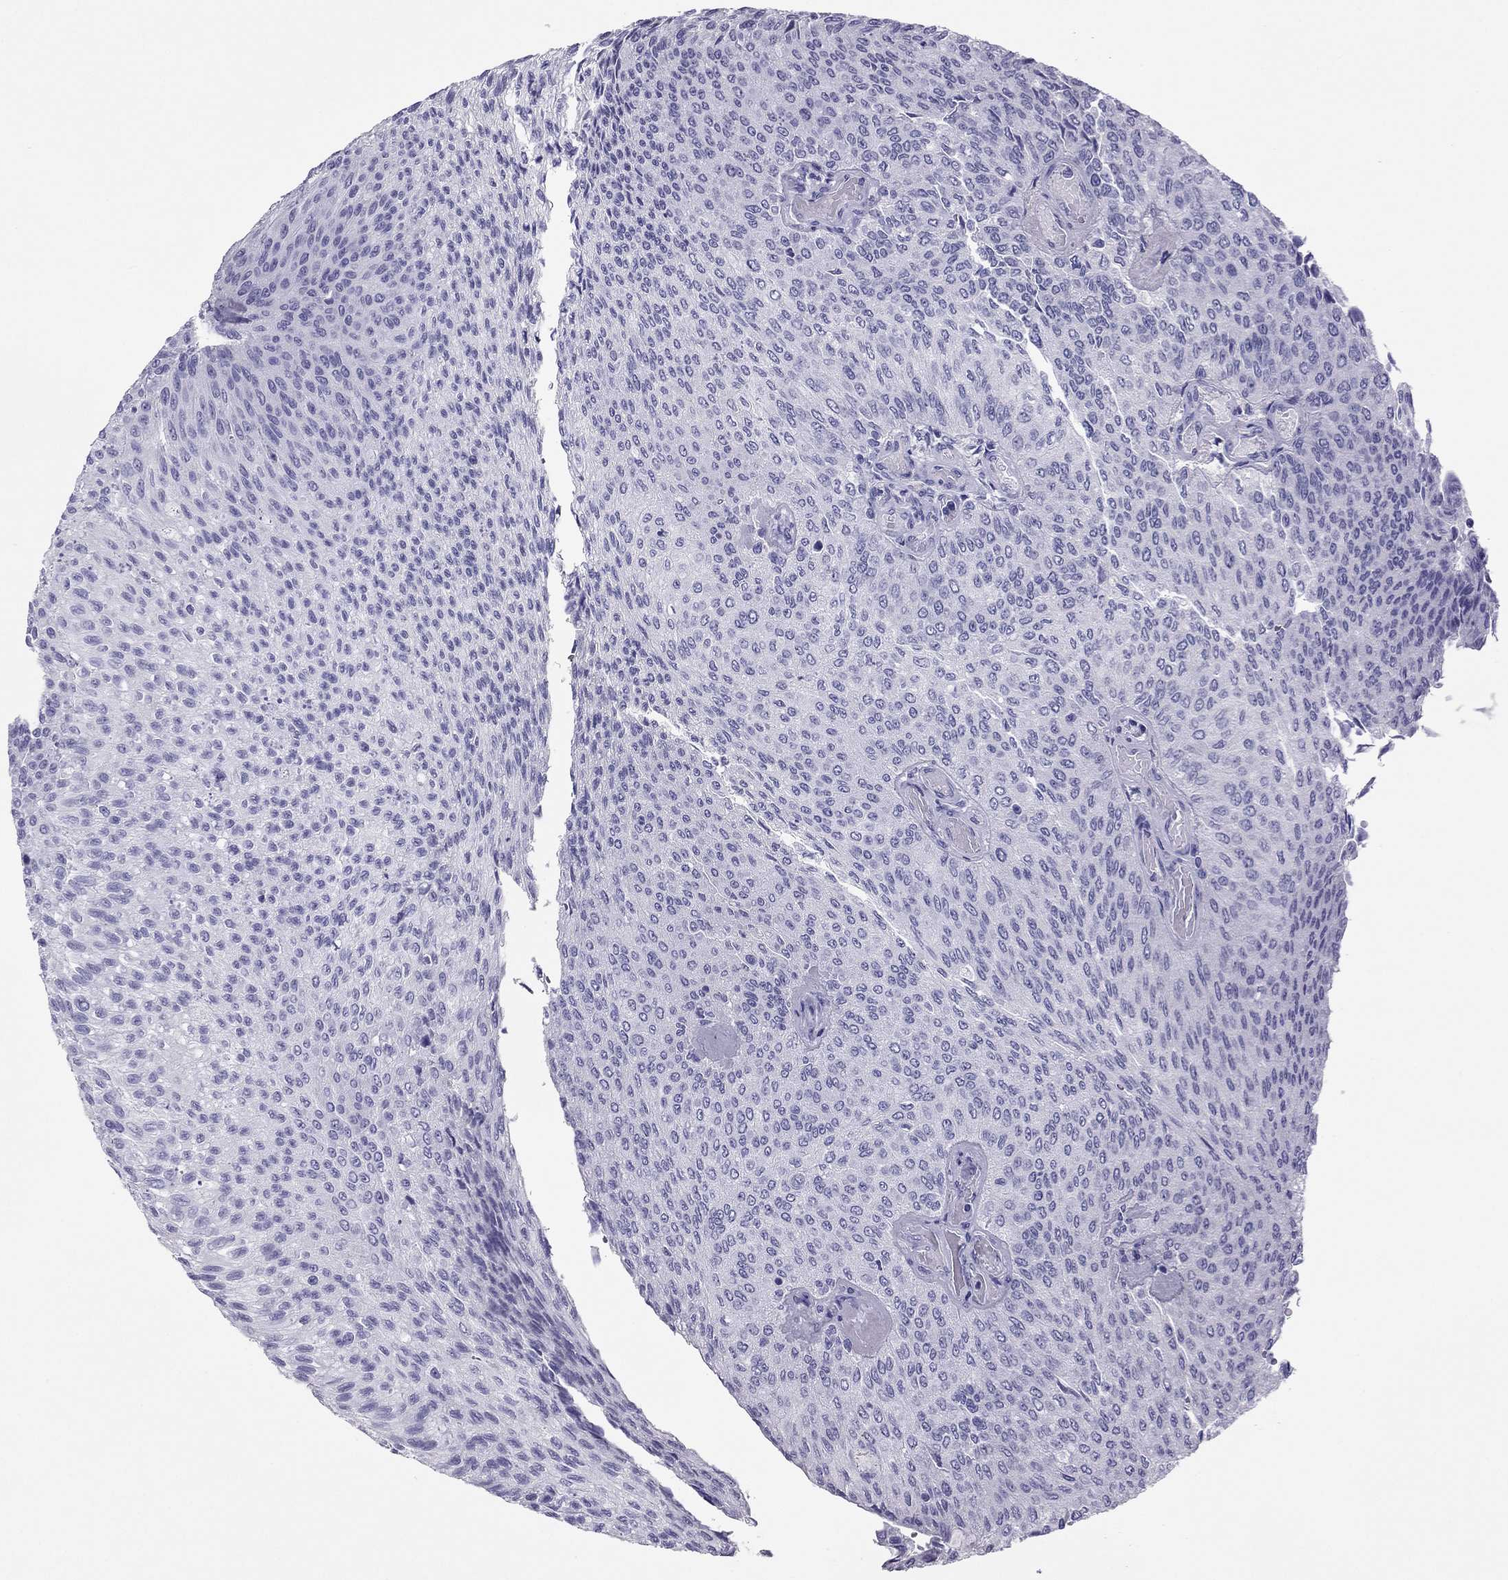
{"staining": {"intensity": "negative", "quantity": "none", "location": "none"}, "tissue": "urothelial cancer", "cell_type": "Tumor cells", "image_type": "cancer", "snomed": [{"axis": "morphology", "description": "Urothelial carcinoma, Low grade"}, {"axis": "topography", "description": "Ureter, NOS"}, {"axis": "topography", "description": "Urinary bladder"}], "caption": "A histopathology image of human low-grade urothelial carcinoma is negative for staining in tumor cells.", "gene": "PDE6A", "patient": {"sex": "male", "age": 78}}